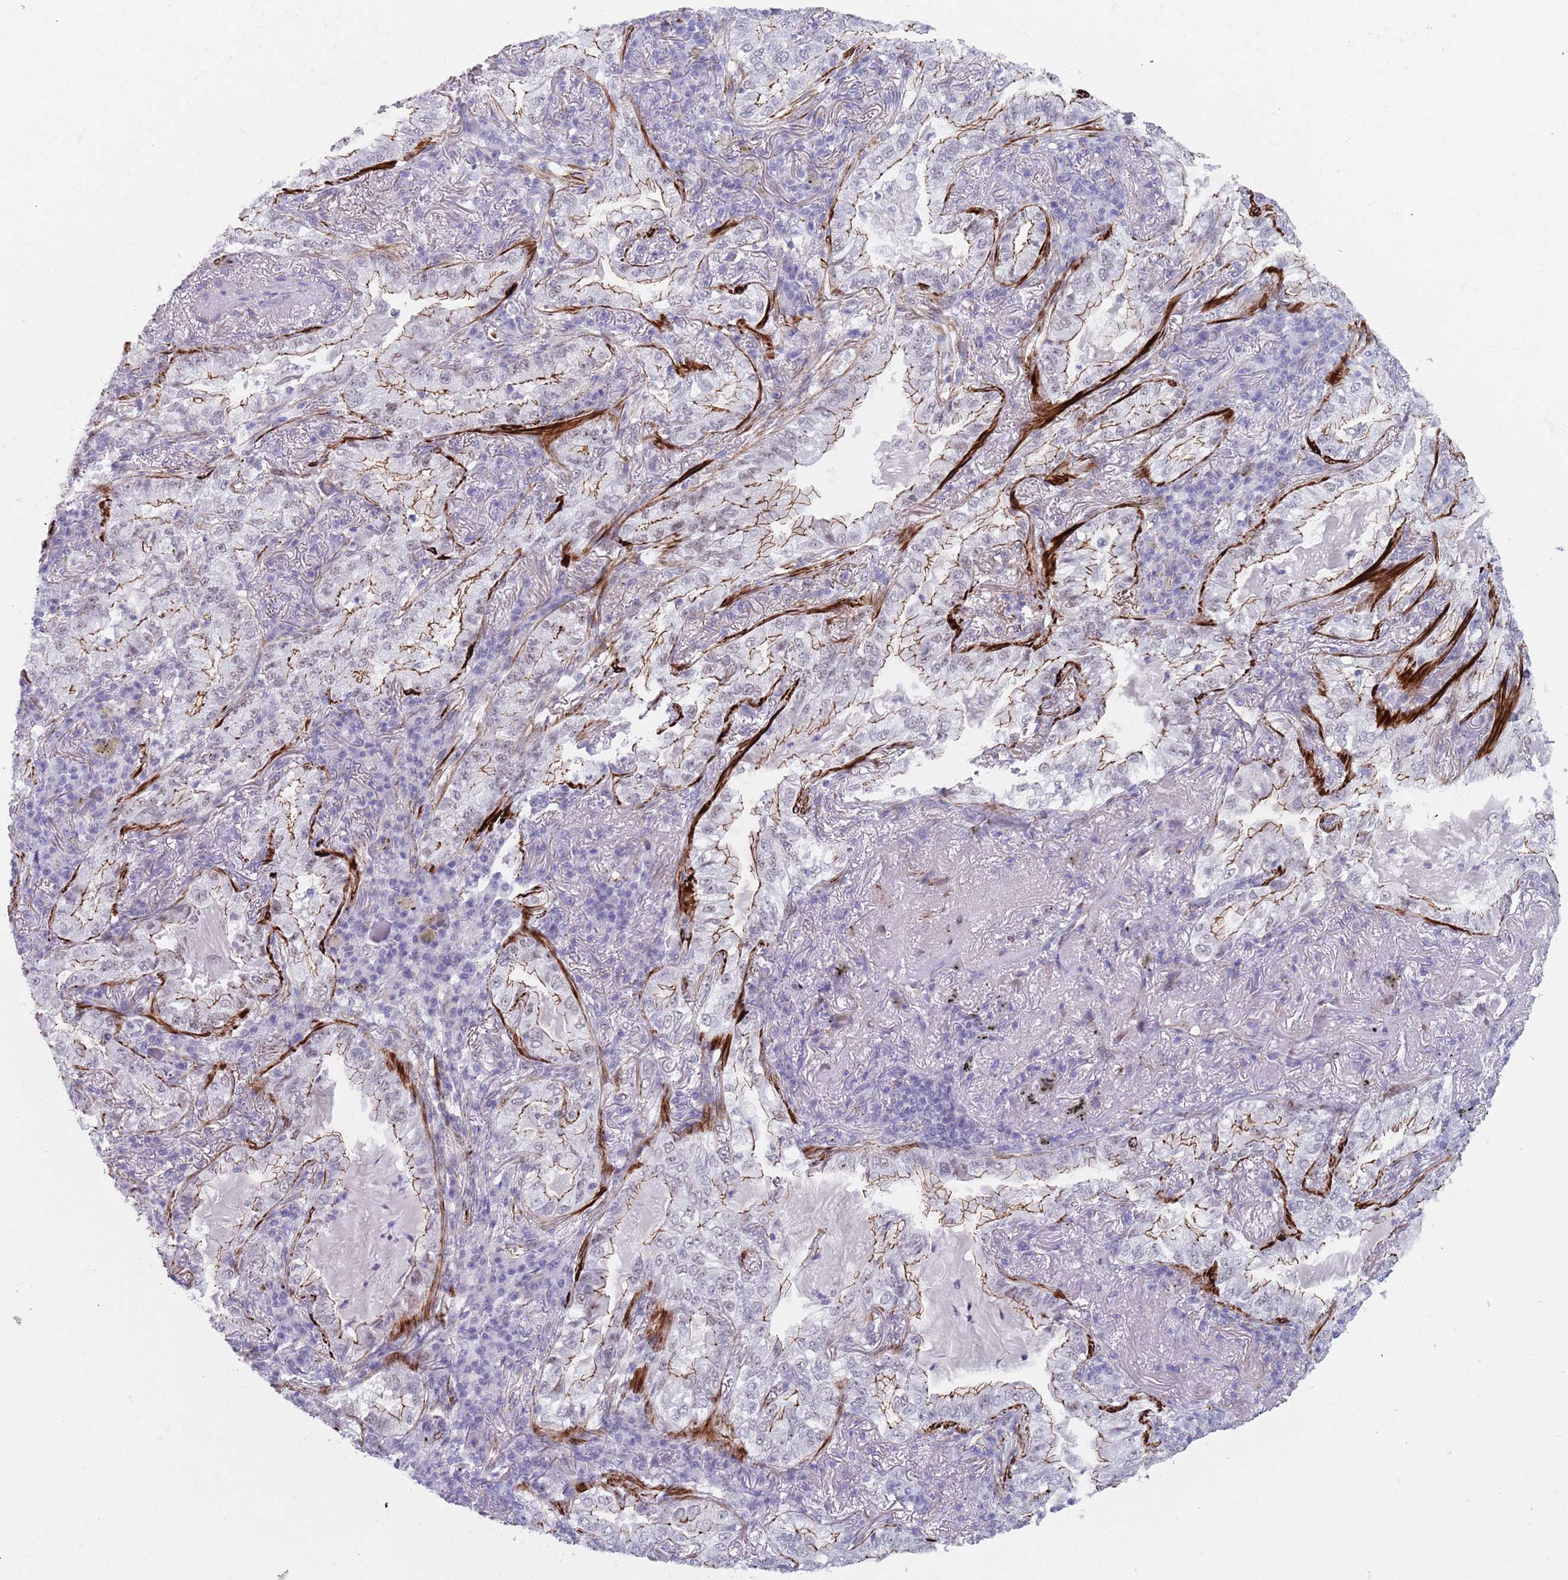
{"staining": {"intensity": "negative", "quantity": "none", "location": "none"}, "tissue": "lung cancer", "cell_type": "Tumor cells", "image_type": "cancer", "snomed": [{"axis": "morphology", "description": "Adenocarcinoma, NOS"}, {"axis": "topography", "description": "Lung"}], "caption": "IHC image of neoplastic tissue: lung adenocarcinoma stained with DAB (3,3'-diaminobenzidine) exhibits no significant protein staining in tumor cells.", "gene": "OR5A2", "patient": {"sex": "female", "age": 73}}